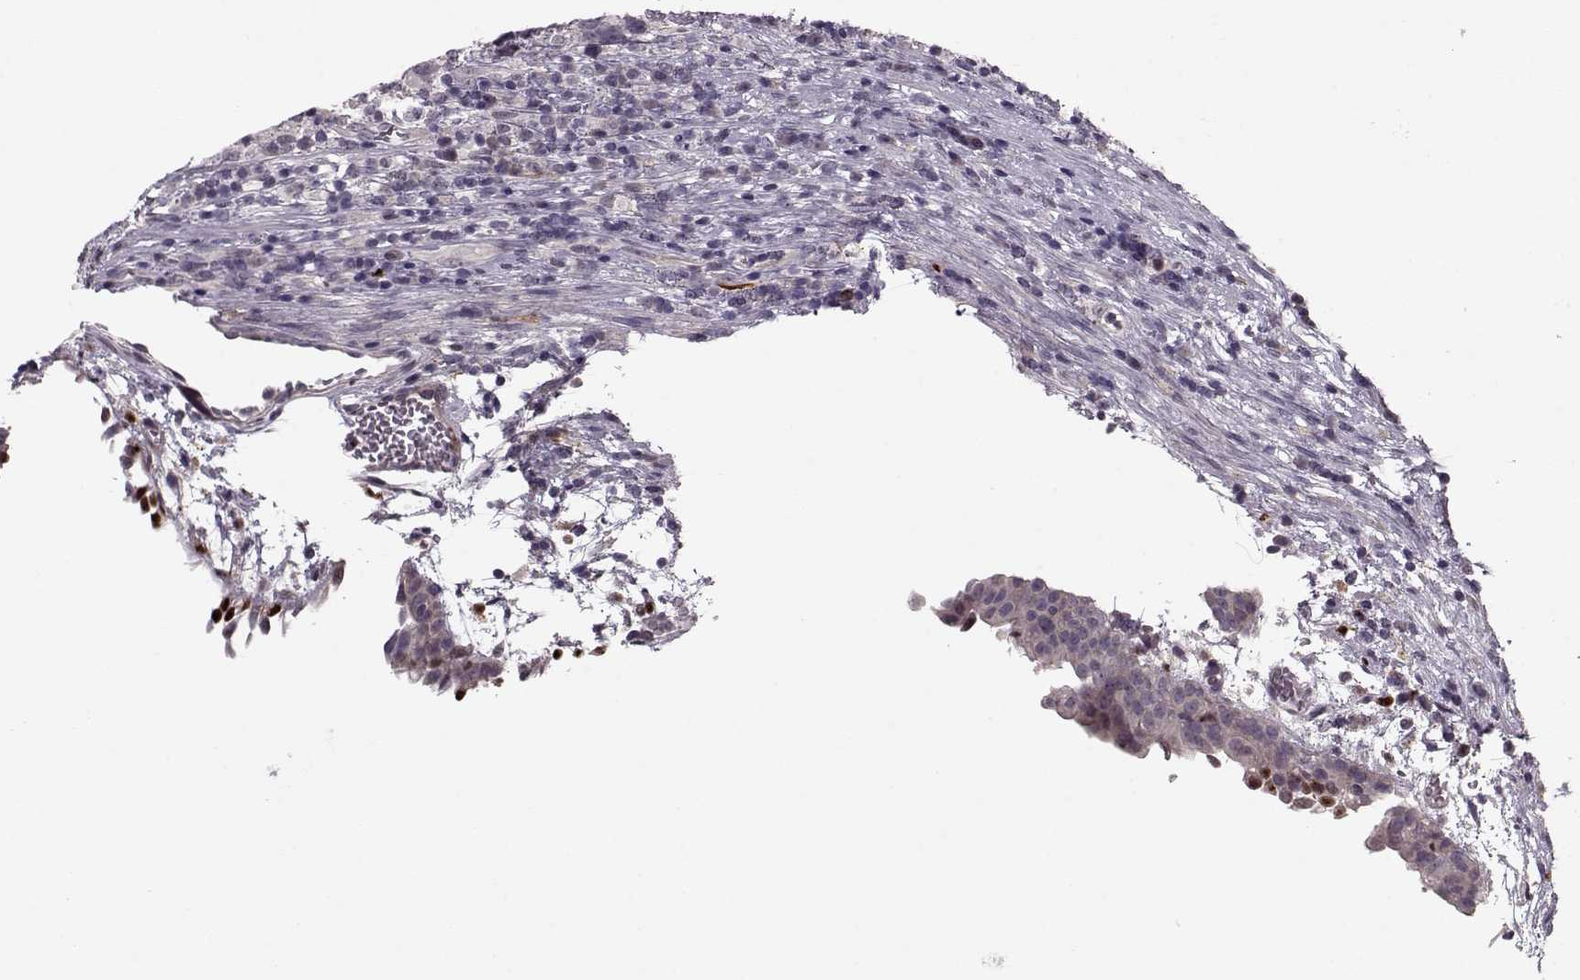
{"staining": {"intensity": "negative", "quantity": "none", "location": "none"}, "tissue": "urothelial cancer", "cell_type": "Tumor cells", "image_type": "cancer", "snomed": [{"axis": "morphology", "description": "Urothelial carcinoma, High grade"}, {"axis": "topography", "description": "Urinary bladder"}], "caption": "A photomicrograph of human urothelial cancer is negative for staining in tumor cells.", "gene": "DNAI3", "patient": {"sex": "male", "age": 60}}